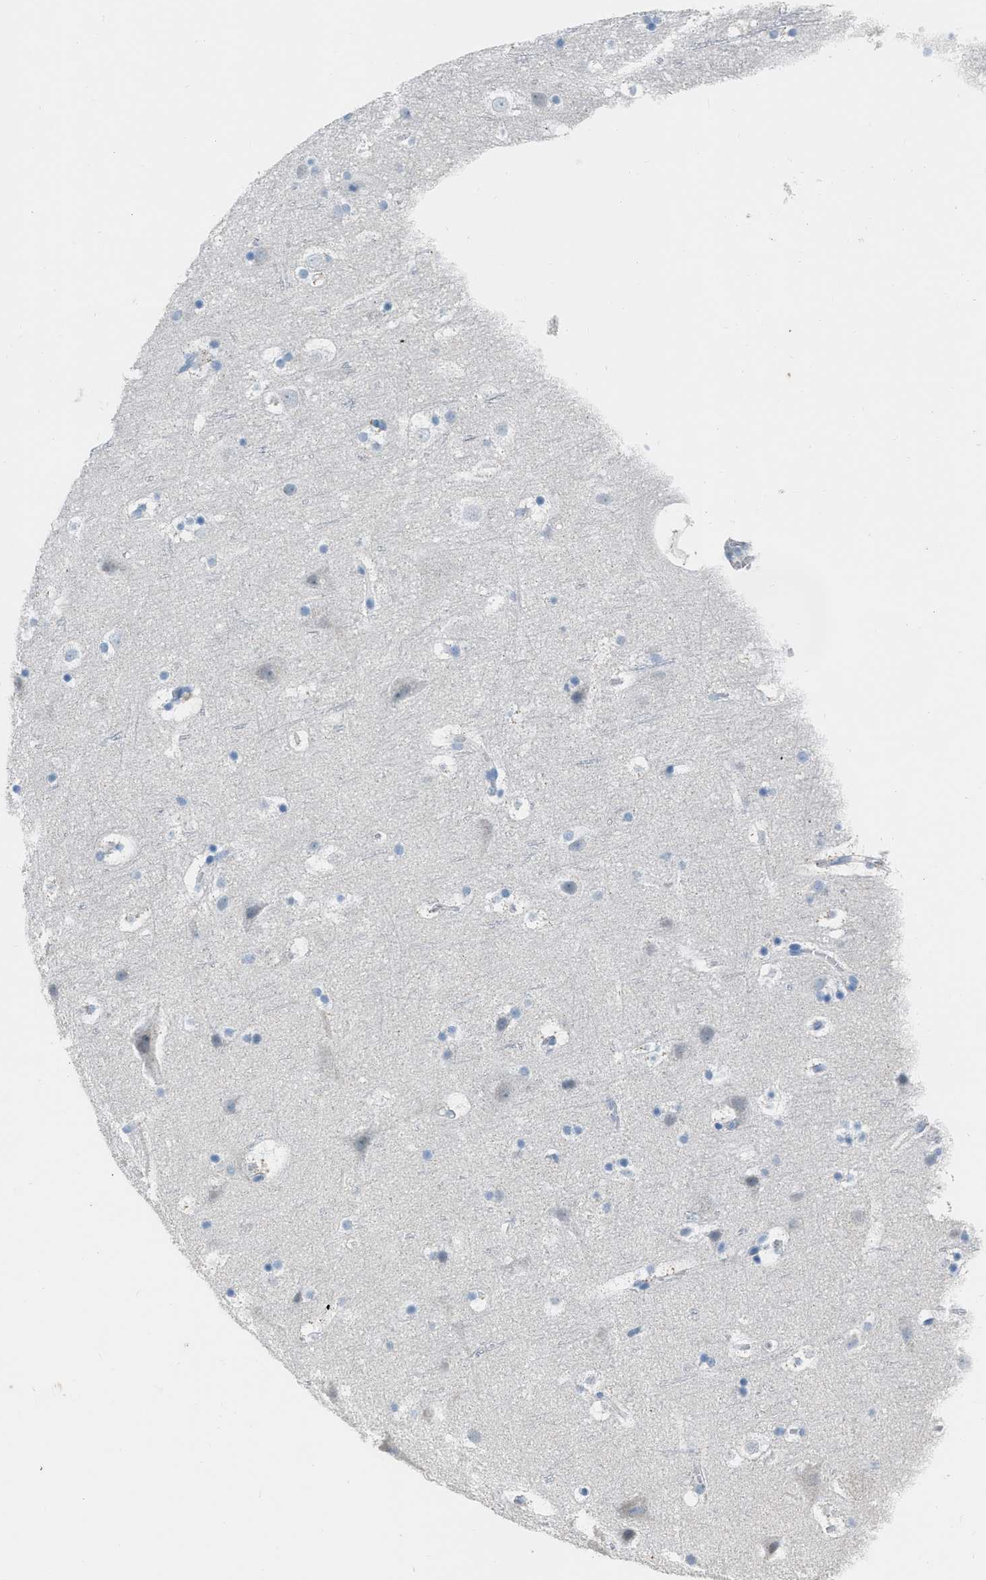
{"staining": {"intensity": "negative", "quantity": "none", "location": "none"}, "tissue": "cerebral cortex", "cell_type": "Endothelial cells", "image_type": "normal", "snomed": [{"axis": "morphology", "description": "Normal tissue, NOS"}, {"axis": "topography", "description": "Cerebral cortex"}], "caption": "DAB immunohistochemical staining of unremarkable cerebral cortex exhibits no significant positivity in endothelial cells.", "gene": "SPATC1L", "patient": {"sex": "male", "age": 45}}